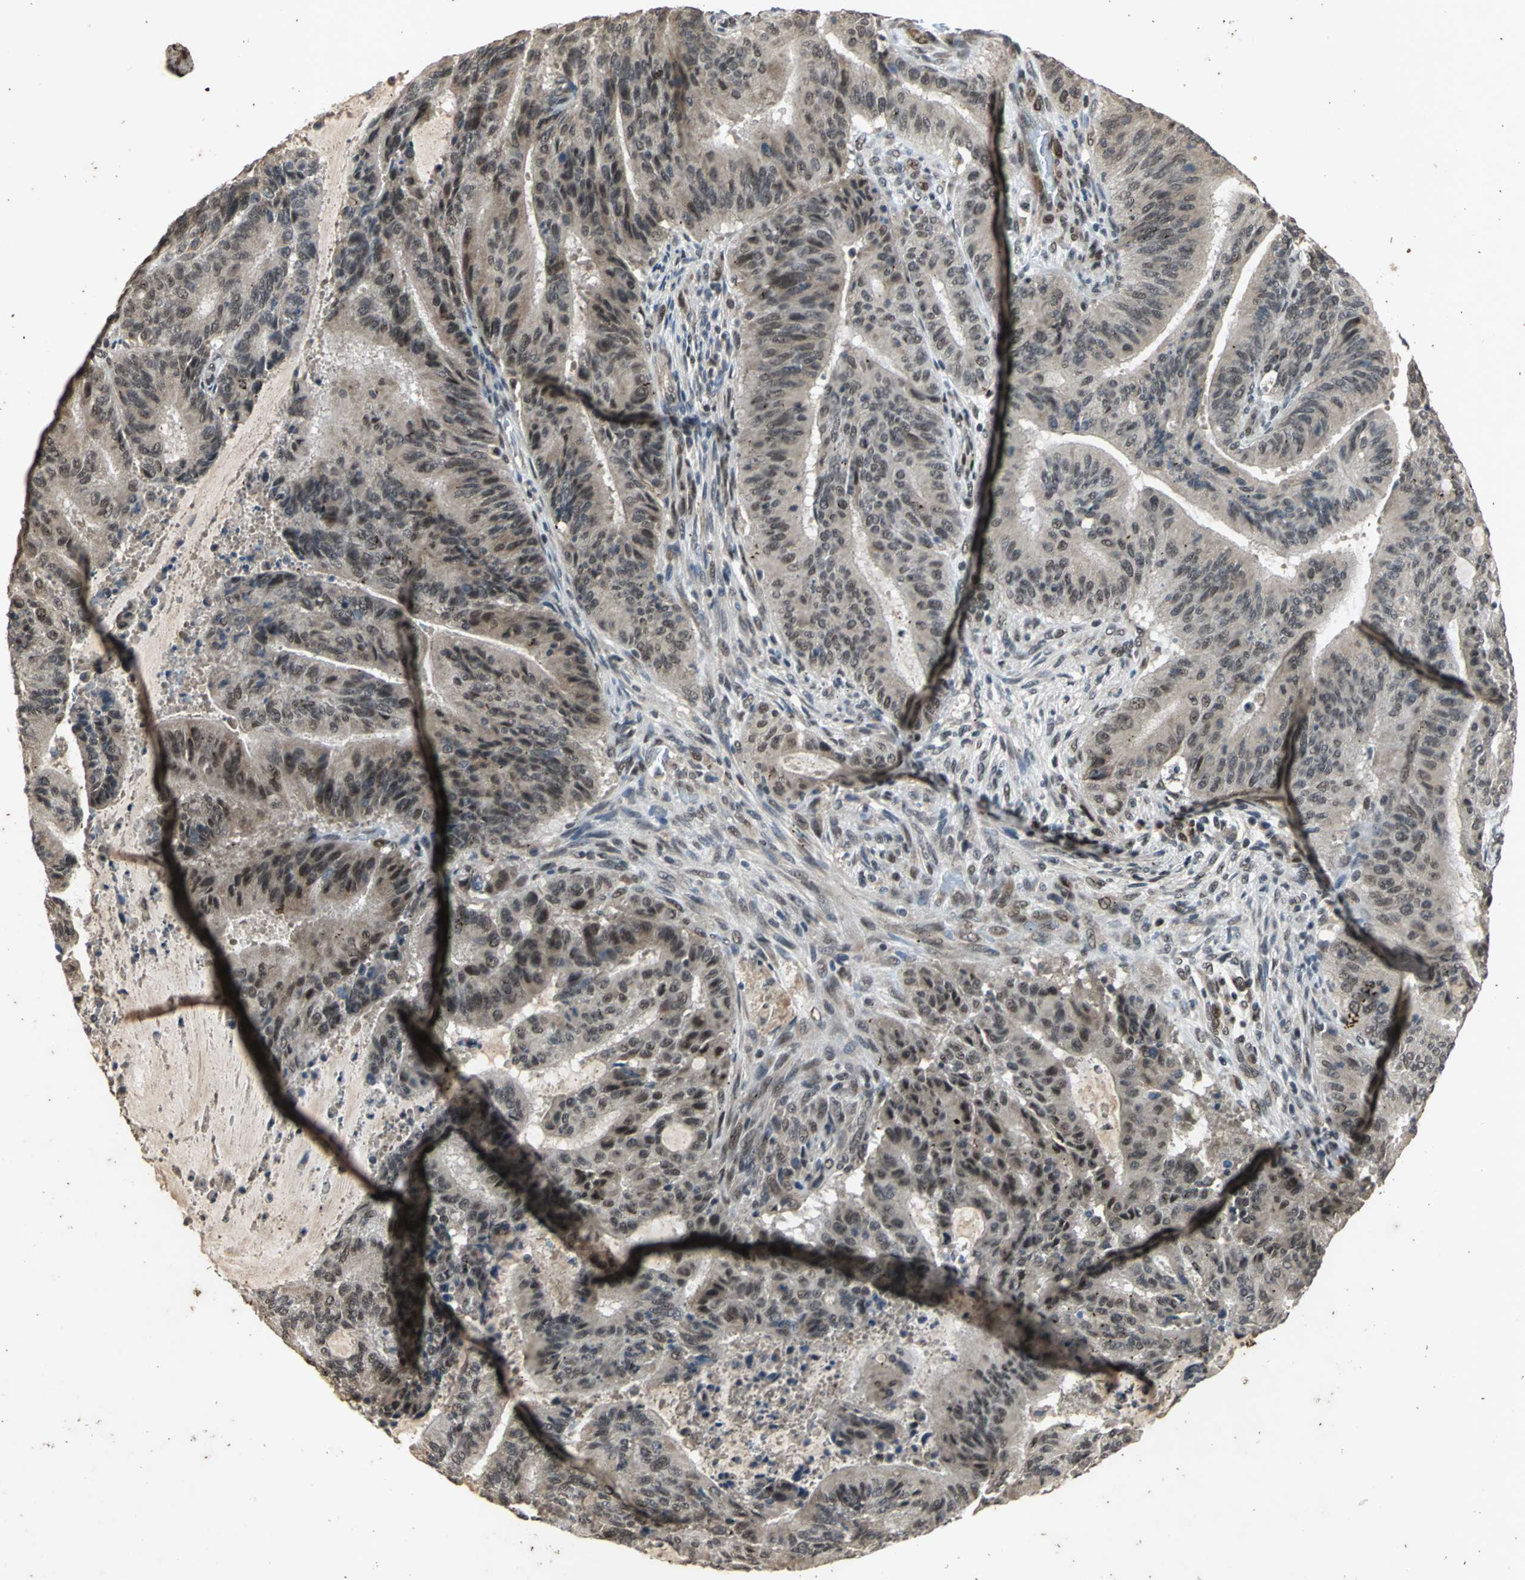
{"staining": {"intensity": "weak", "quantity": "<25%", "location": "cytoplasmic/membranous"}, "tissue": "liver cancer", "cell_type": "Tumor cells", "image_type": "cancer", "snomed": [{"axis": "morphology", "description": "Cholangiocarcinoma"}, {"axis": "topography", "description": "Liver"}], "caption": "This micrograph is of cholangiocarcinoma (liver) stained with immunohistochemistry (IHC) to label a protein in brown with the nuclei are counter-stained blue. There is no positivity in tumor cells.", "gene": "NOTCH3", "patient": {"sex": "female", "age": 73}}